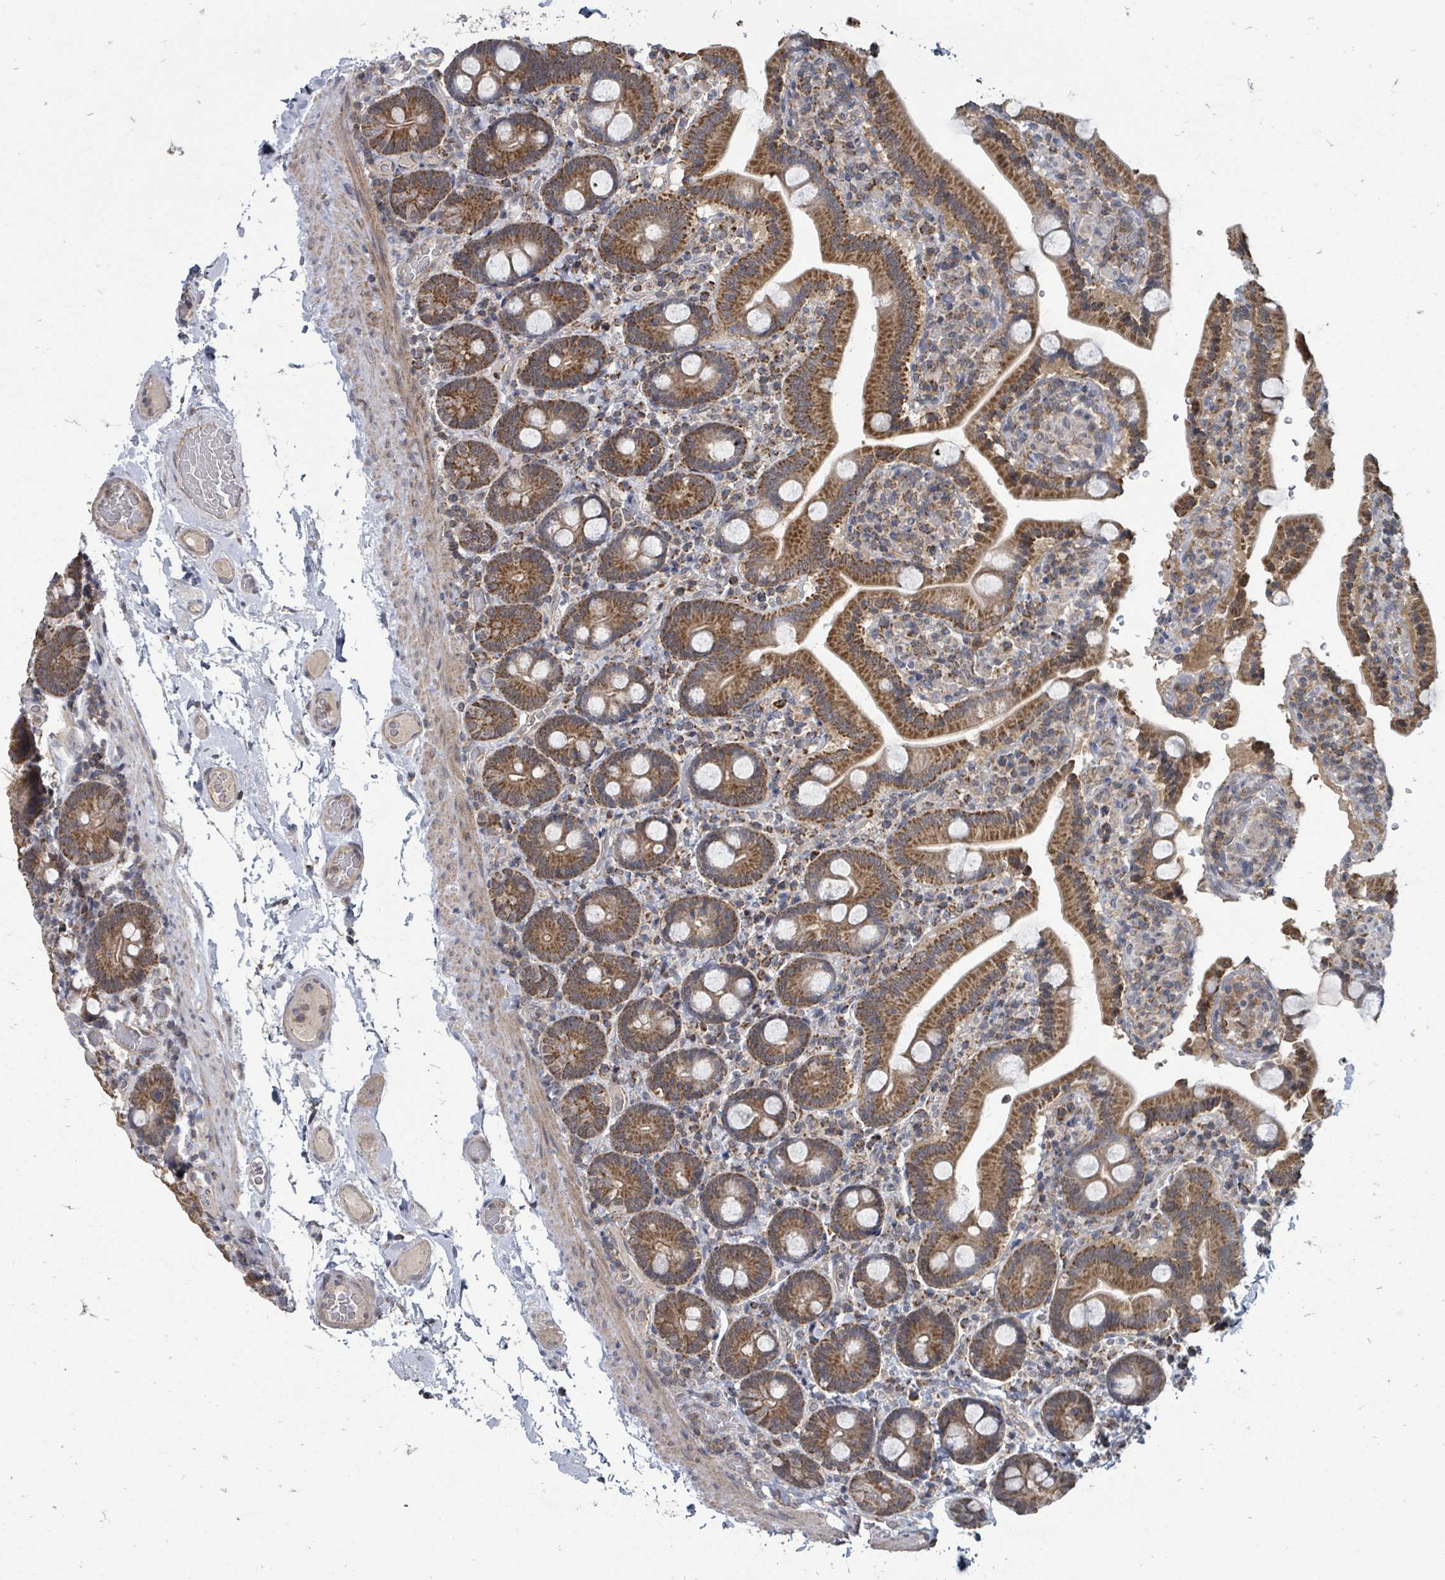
{"staining": {"intensity": "strong", "quantity": ">75%", "location": "cytoplasmic/membranous"}, "tissue": "duodenum", "cell_type": "Glandular cells", "image_type": "normal", "snomed": [{"axis": "morphology", "description": "Normal tissue, NOS"}, {"axis": "topography", "description": "Duodenum"}], "caption": "Duodenum stained with a brown dye shows strong cytoplasmic/membranous positive staining in approximately >75% of glandular cells.", "gene": "MAGOHB", "patient": {"sex": "male", "age": 55}}